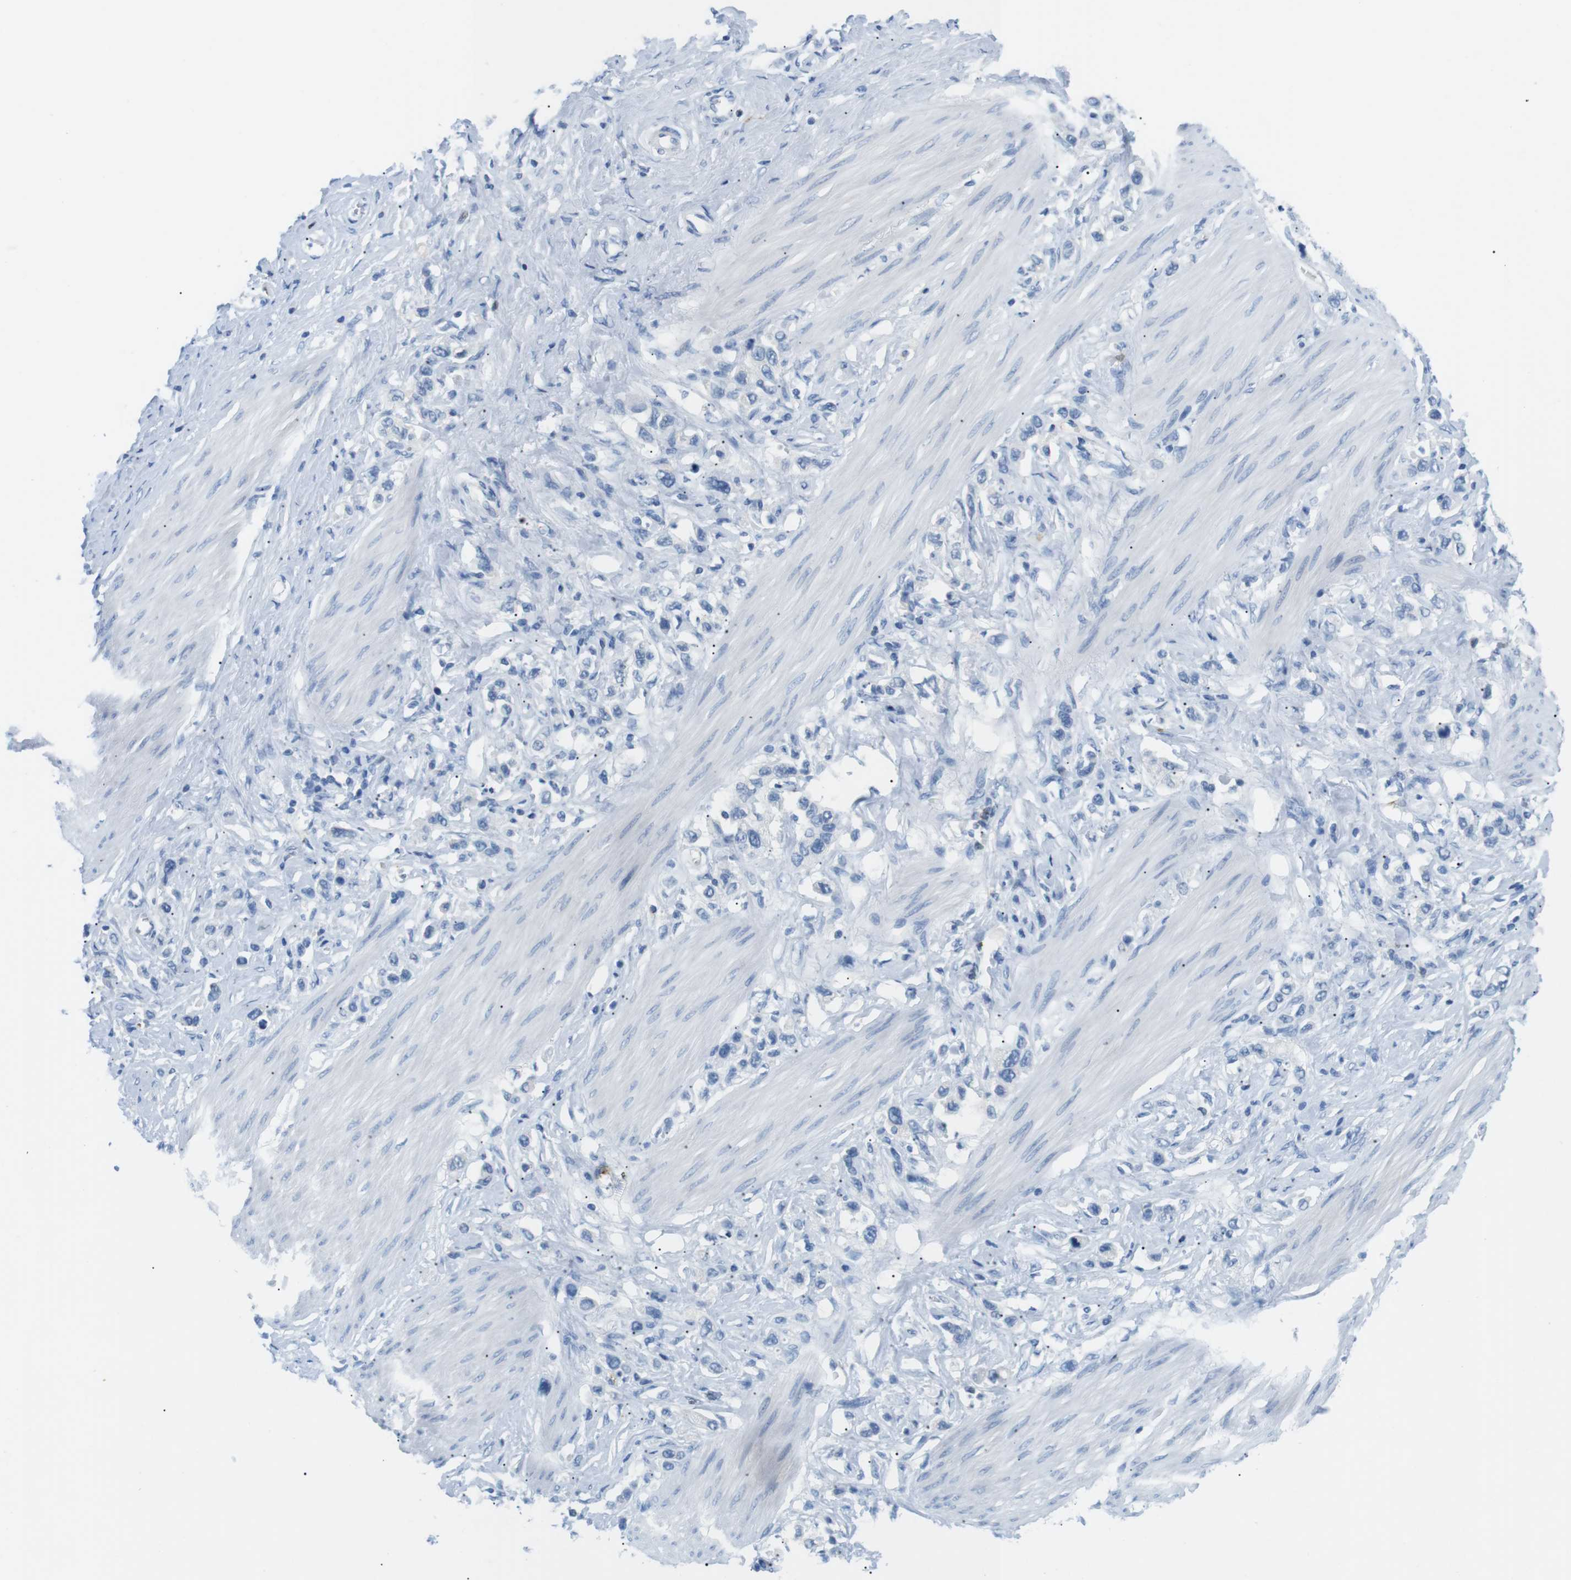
{"staining": {"intensity": "negative", "quantity": "none", "location": "none"}, "tissue": "stomach cancer", "cell_type": "Tumor cells", "image_type": "cancer", "snomed": [{"axis": "morphology", "description": "Adenocarcinoma, NOS"}, {"axis": "topography", "description": "Stomach"}], "caption": "Micrograph shows no protein staining in tumor cells of stomach adenocarcinoma tissue.", "gene": "TNFRSF4", "patient": {"sex": "female", "age": 65}}